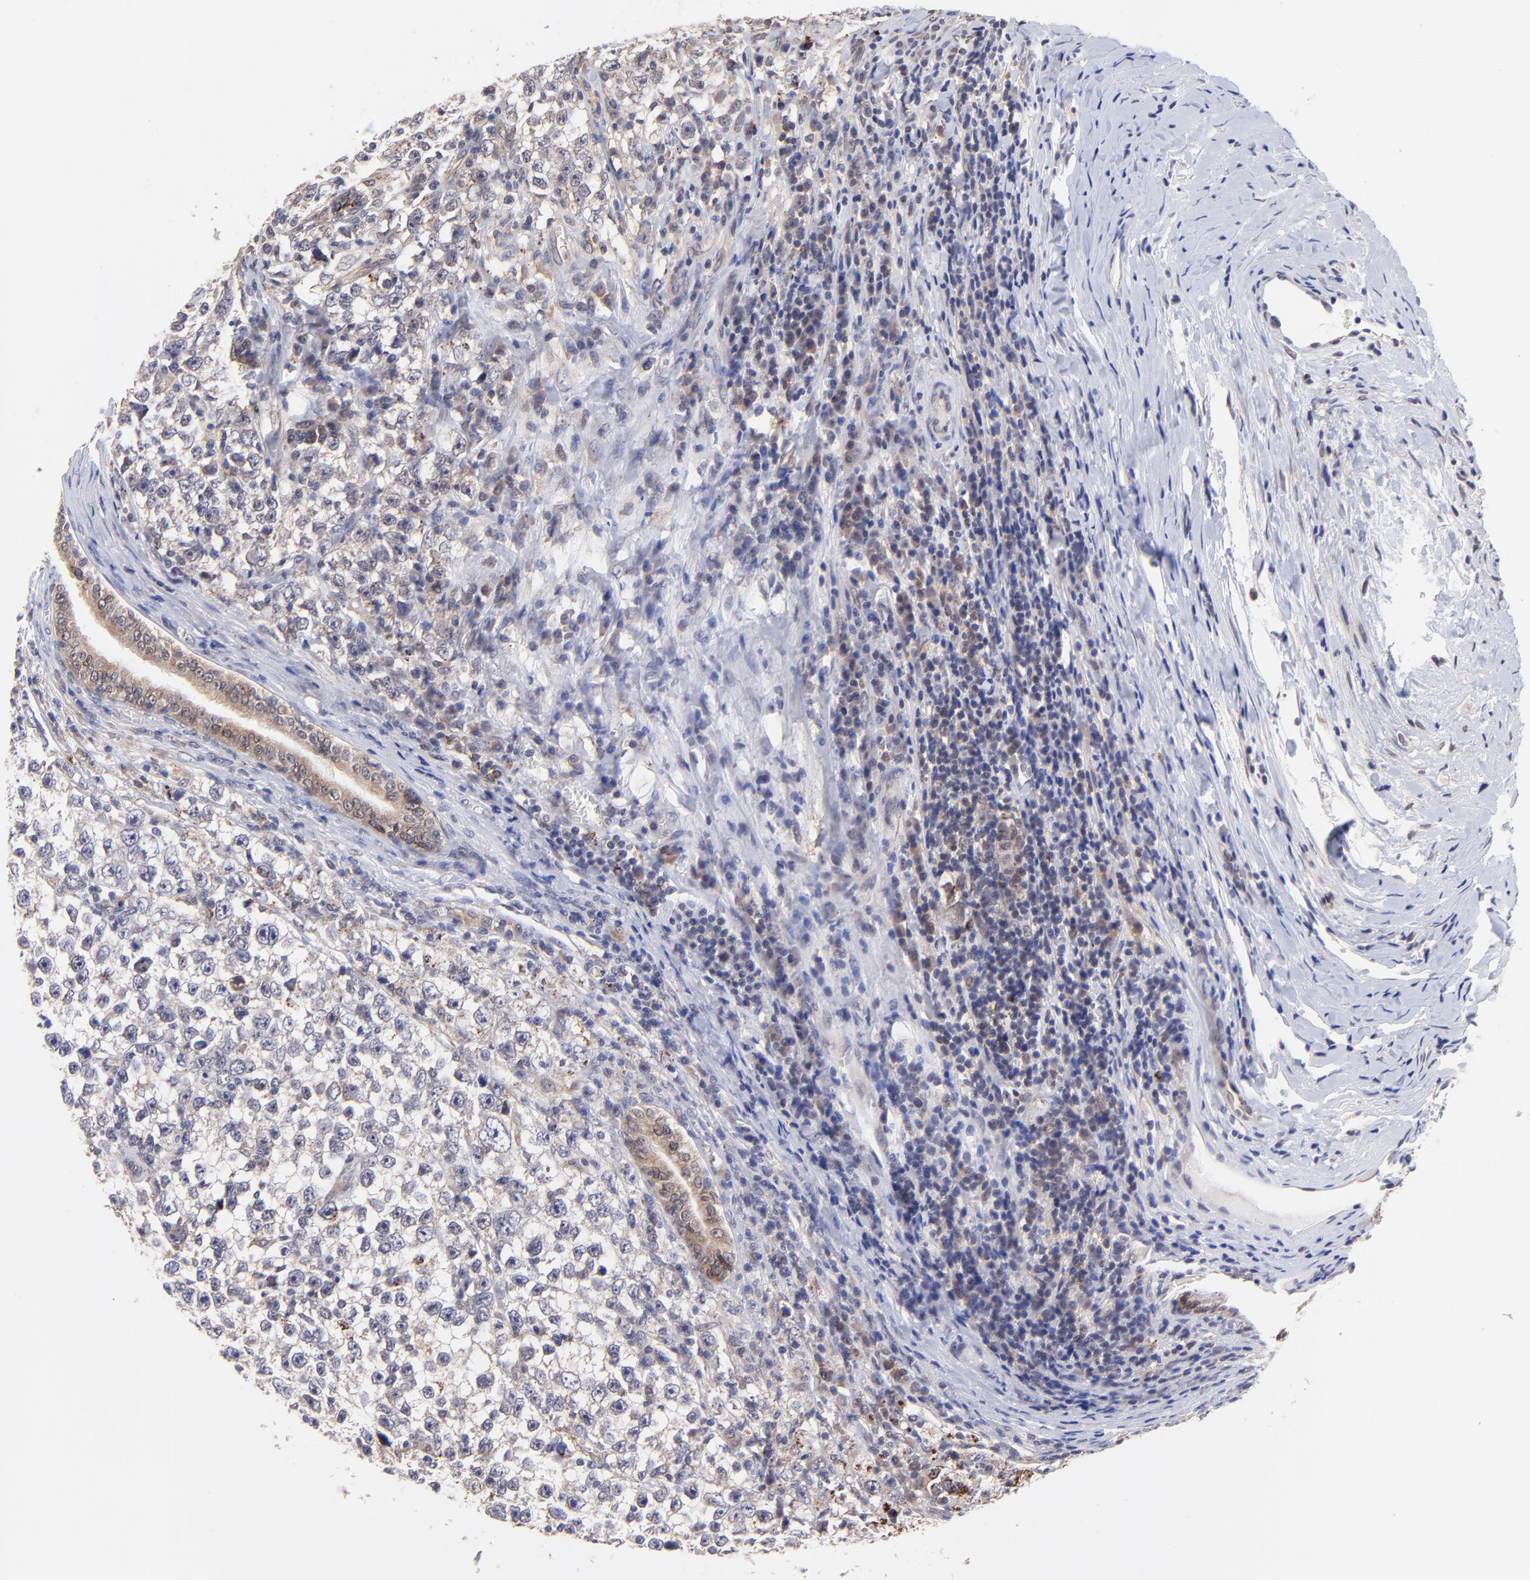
{"staining": {"intensity": "weak", "quantity": "25%-75%", "location": "cytoplasmic/membranous"}, "tissue": "testis cancer", "cell_type": "Tumor cells", "image_type": "cancer", "snomed": [{"axis": "morphology", "description": "Seminoma, NOS"}, {"axis": "morphology", "description": "Carcinoma, Embryonal, NOS"}, {"axis": "topography", "description": "Testis"}], "caption": "DAB (3,3'-diaminobenzidine) immunohistochemical staining of testis seminoma demonstrates weak cytoplasmic/membranous protein positivity in about 25%-75% of tumor cells. (Stains: DAB in brown, nuclei in blue, Microscopy: brightfield microscopy at high magnification).", "gene": "ZNF747", "patient": {"sex": "male", "age": 30}}